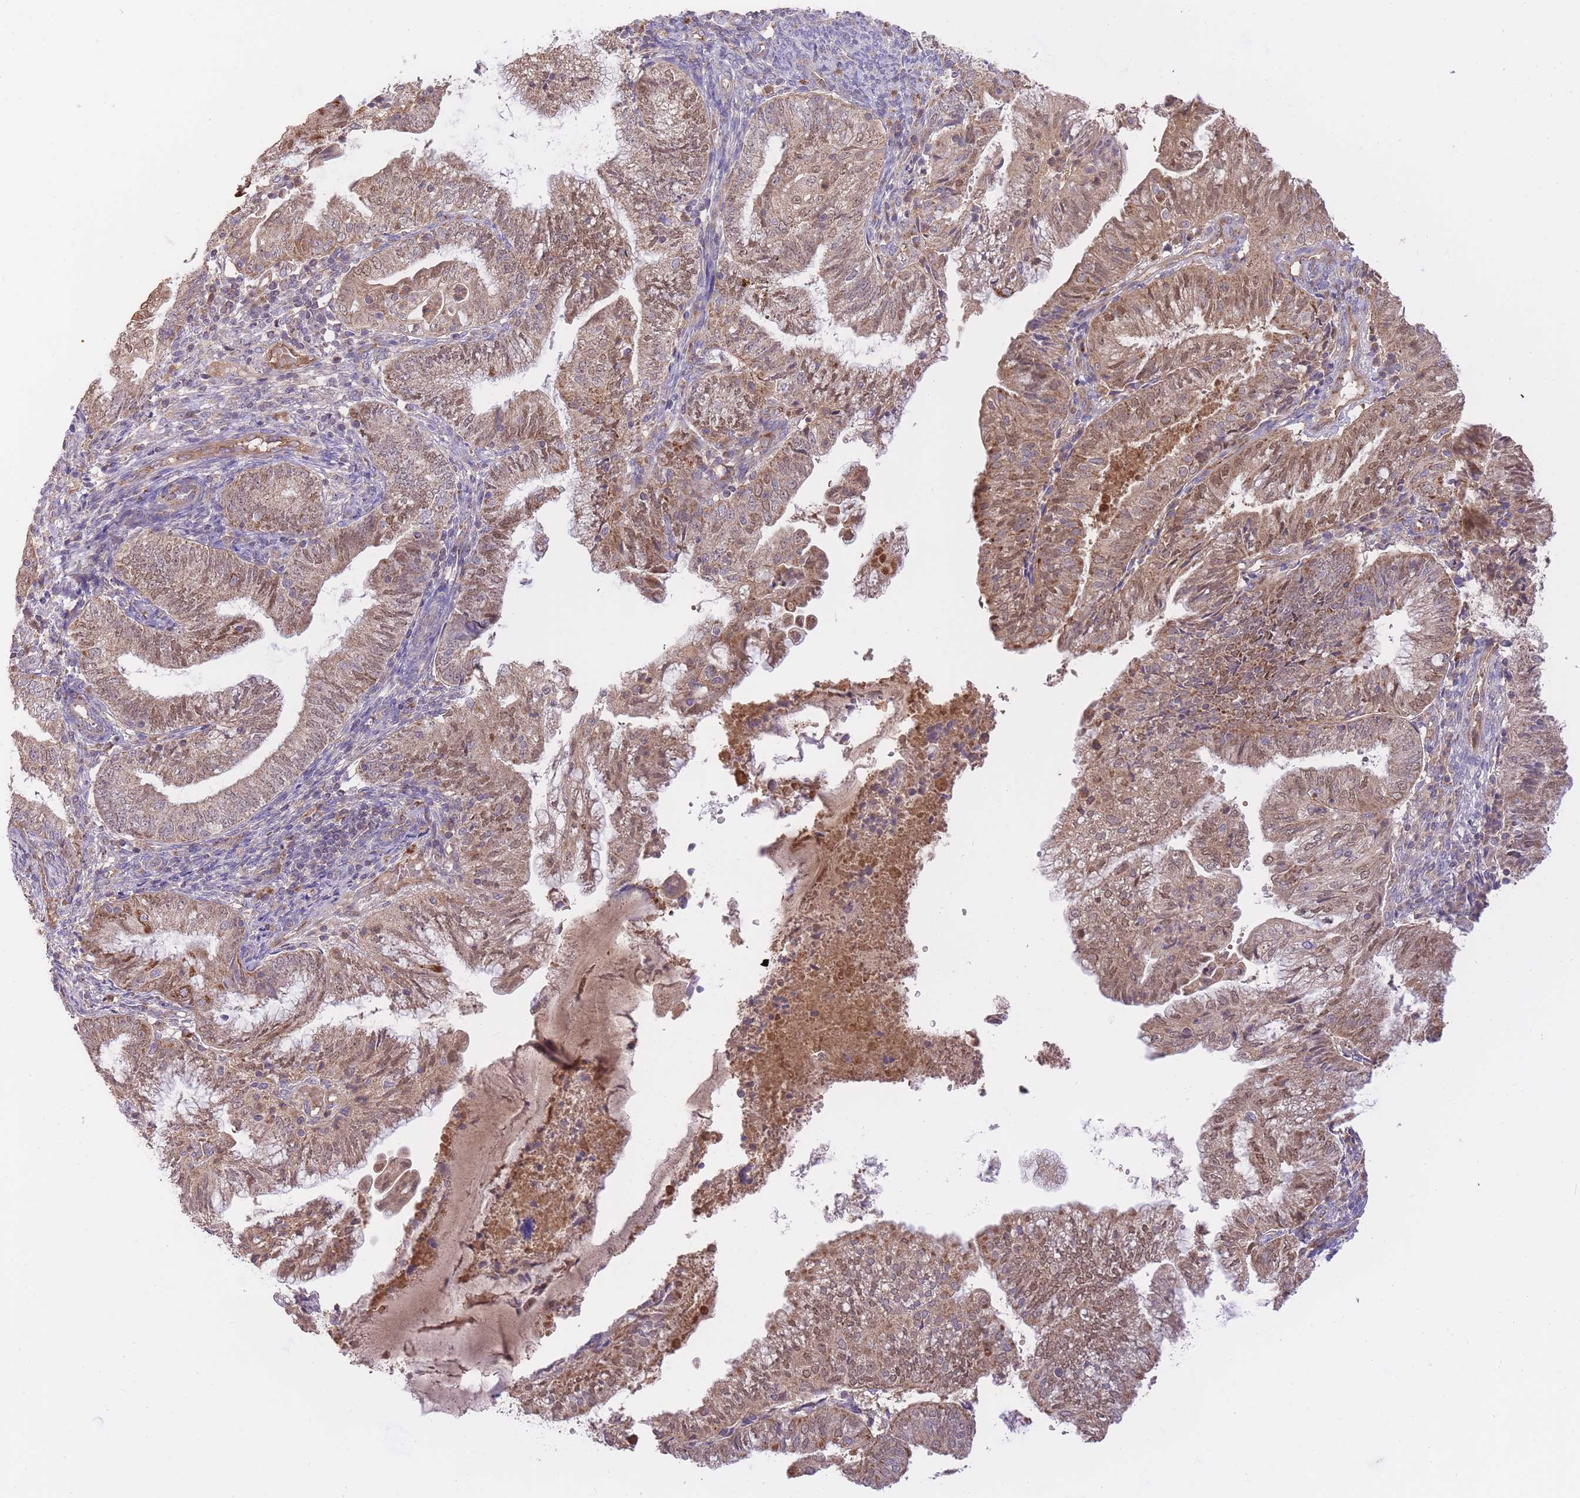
{"staining": {"intensity": "moderate", "quantity": ">75%", "location": "cytoplasmic/membranous"}, "tissue": "endometrial cancer", "cell_type": "Tumor cells", "image_type": "cancer", "snomed": [{"axis": "morphology", "description": "Adenocarcinoma, NOS"}, {"axis": "topography", "description": "Endometrium"}], "caption": "A brown stain labels moderate cytoplasmic/membranous expression of a protein in human endometrial cancer (adenocarcinoma) tumor cells.", "gene": "PREP", "patient": {"sex": "female", "age": 55}}